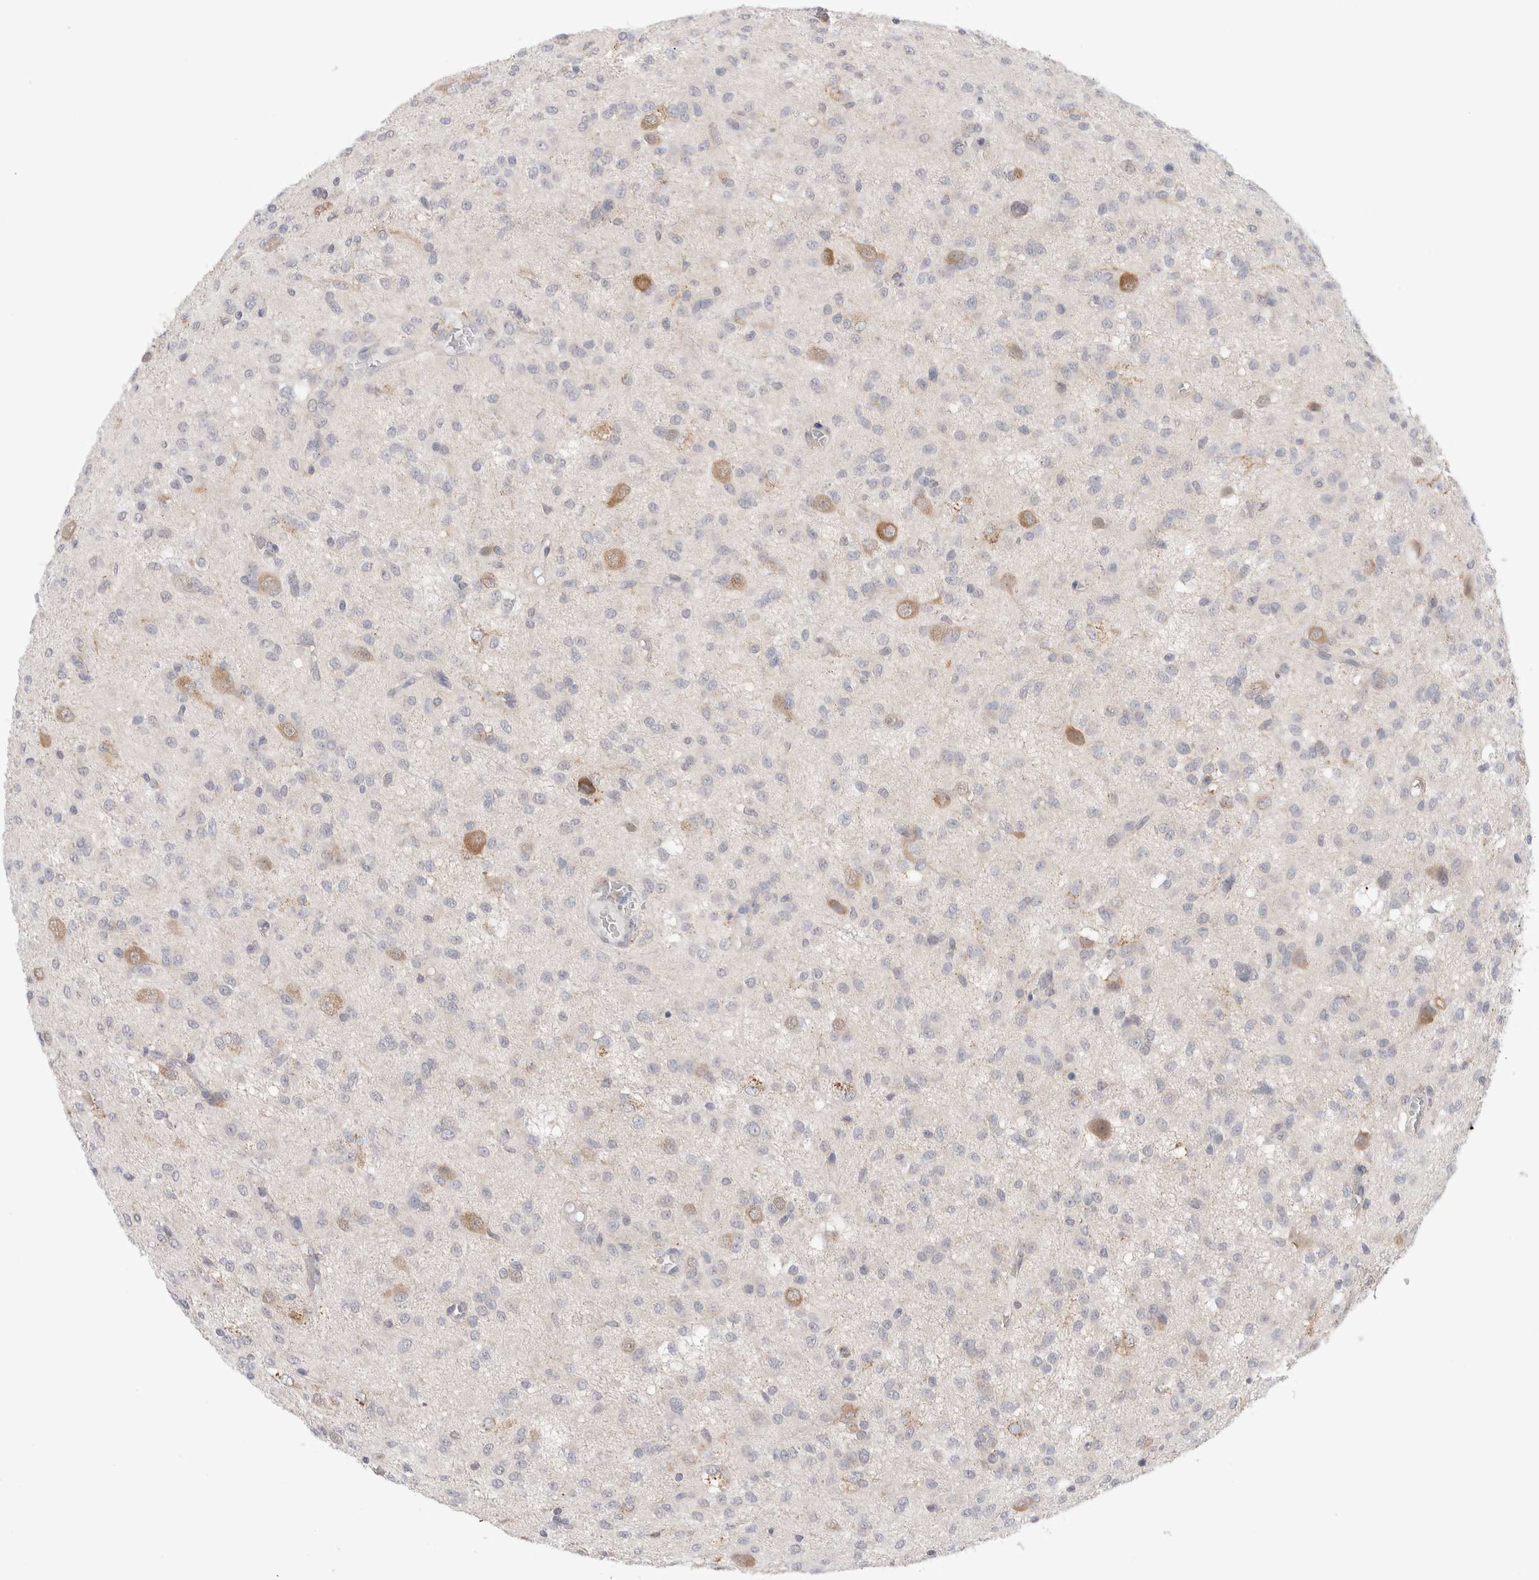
{"staining": {"intensity": "negative", "quantity": "none", "location": "none"}, "tissue": "glioma", "cell_type": "Tumor cells", "image_type": "cancer", "snomed": [{"axis": "morphology", "description": "Glioma, malignant, High grade"}, {"axis": "topography", "description": "Brain"}], "caption": "DAB immunohistochemical staining of human glioma reveals no significant positivity in tumor cells. Brightfield microscopy of immunohistochemistry (IHC) stained with DAB (3,3'-diaminobenzidine) (brown) and hematoxylin (blue), captured at high magnification.", "gene": "NDOR1", "patient": {"sex": "female", "age": 59}}